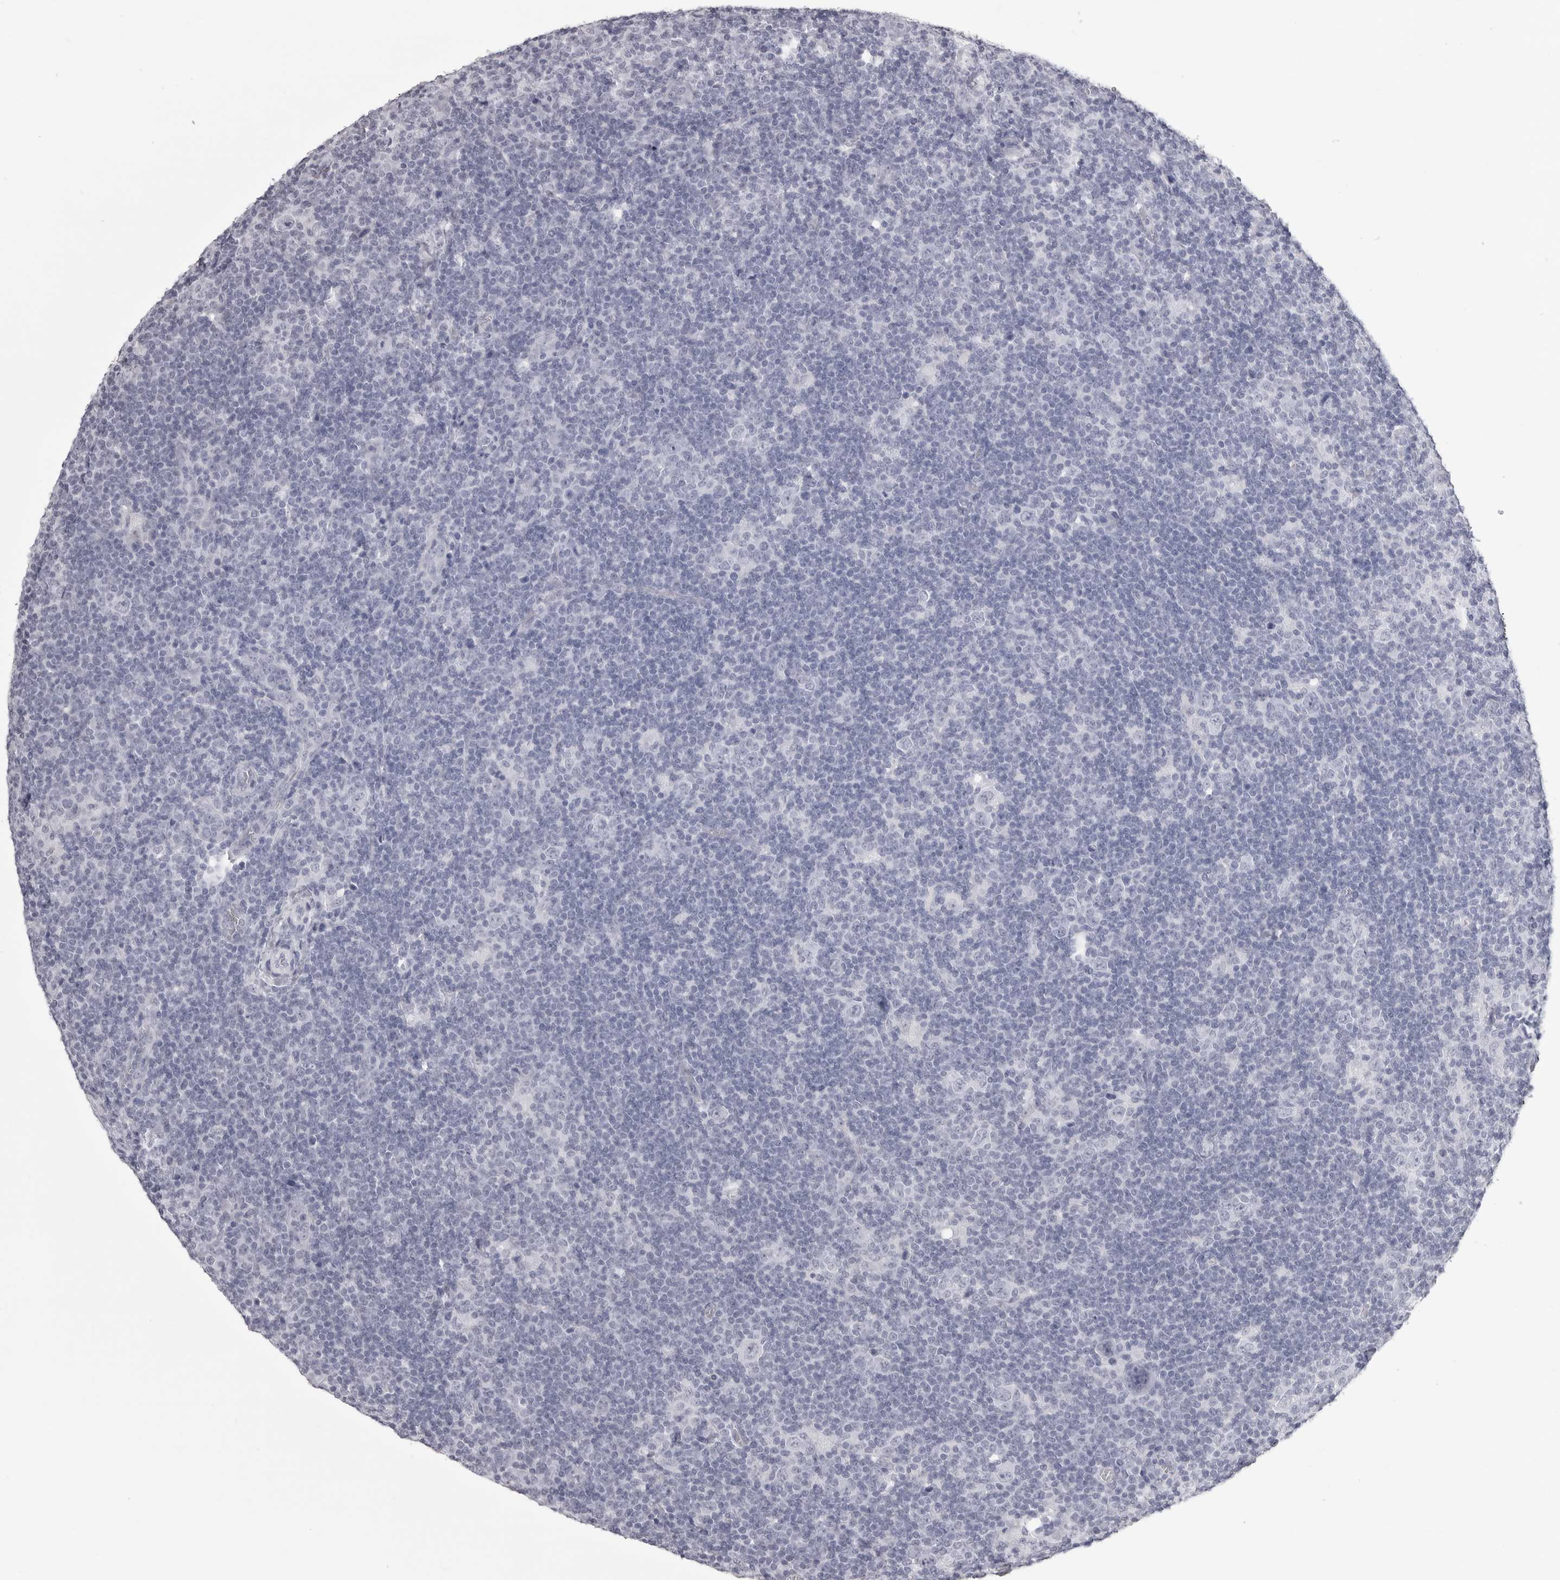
{"staining": {"intensity": "negative", "quantity": "none", "location": "none"}, "tissue": "lymphoma", "cell_type": "Tumor cells", "image_type": "cancer", "snomed": [{"axis": "morphology", "description": "Hodgkin's disease, NOS"}, {"axis": "topography", "description": "Lymph node"}], "caption": "Micrograph shows no protein staining in tumor cells of lymphoma tissue. (DAB (3,3'-diaminobenzidine) immunohistochemistry (IHC) visualized using brightfield microscopy, high magnification).", "gene": "PHF3", "patient": {"sex": "female", "age": 57}}